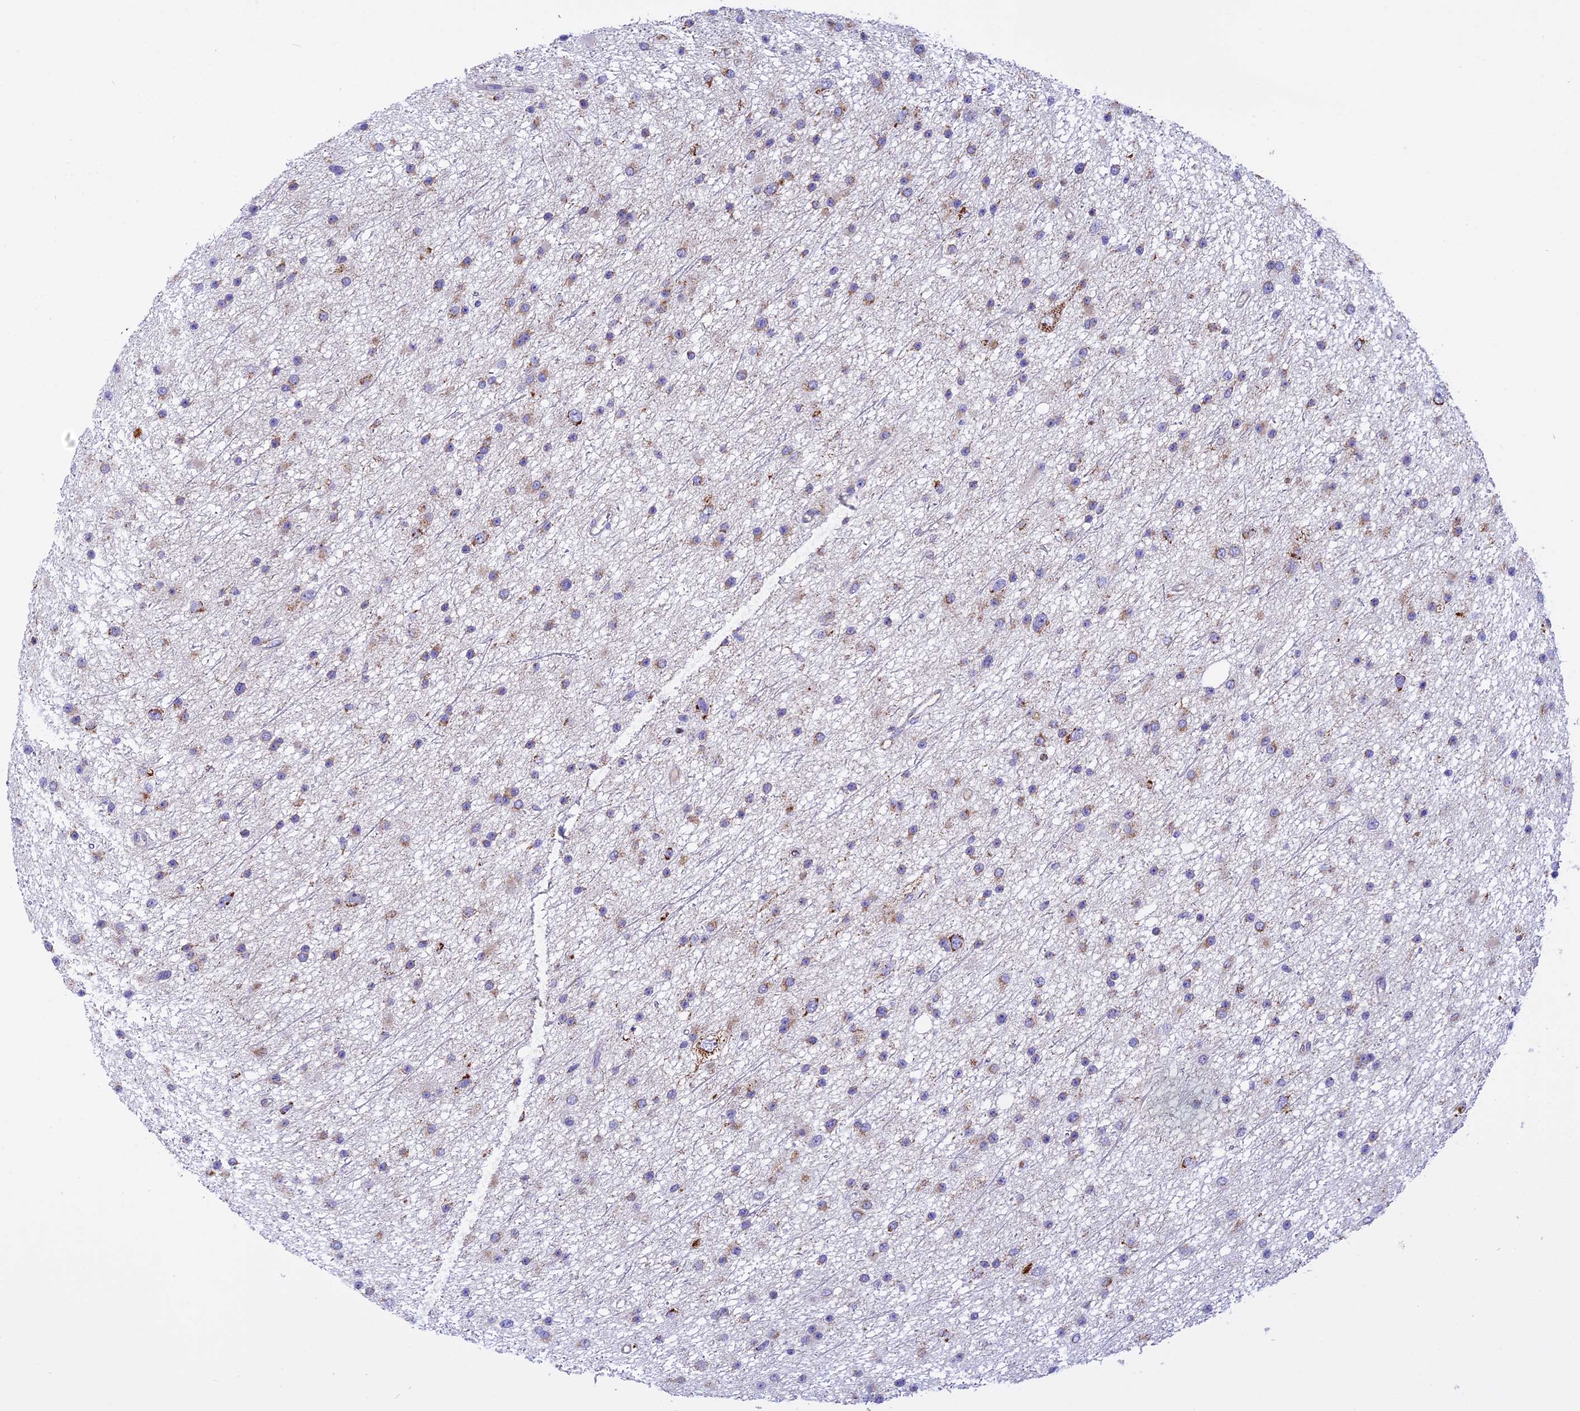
{"staining": {"intensity": "moderate", "quantity": "<25%", "location": "cytoplasmic/membranous"}, "tissue": "glioma", "cell_type": "Tumor cells", "image_type": "cancer", "snomed": [{"axis": "morphology", "description": "Glioma, malignant, Low grade"}, {"axis": "topography", "description": "Cerebral cortex"}], "caption": "Protein positivity by immunohistochemistry exhibits moderate cytoplasmic/membranous expression in approximately <25% of tumor cells in glioma. Using DAB (3,3'-diaminobenzidine) (brown) and hematoxylin (blue) stains, captured at high magnification using brightfield microscopy.", "gene": "KCNG1", "patient": {"sex": "female", "age": 39}}